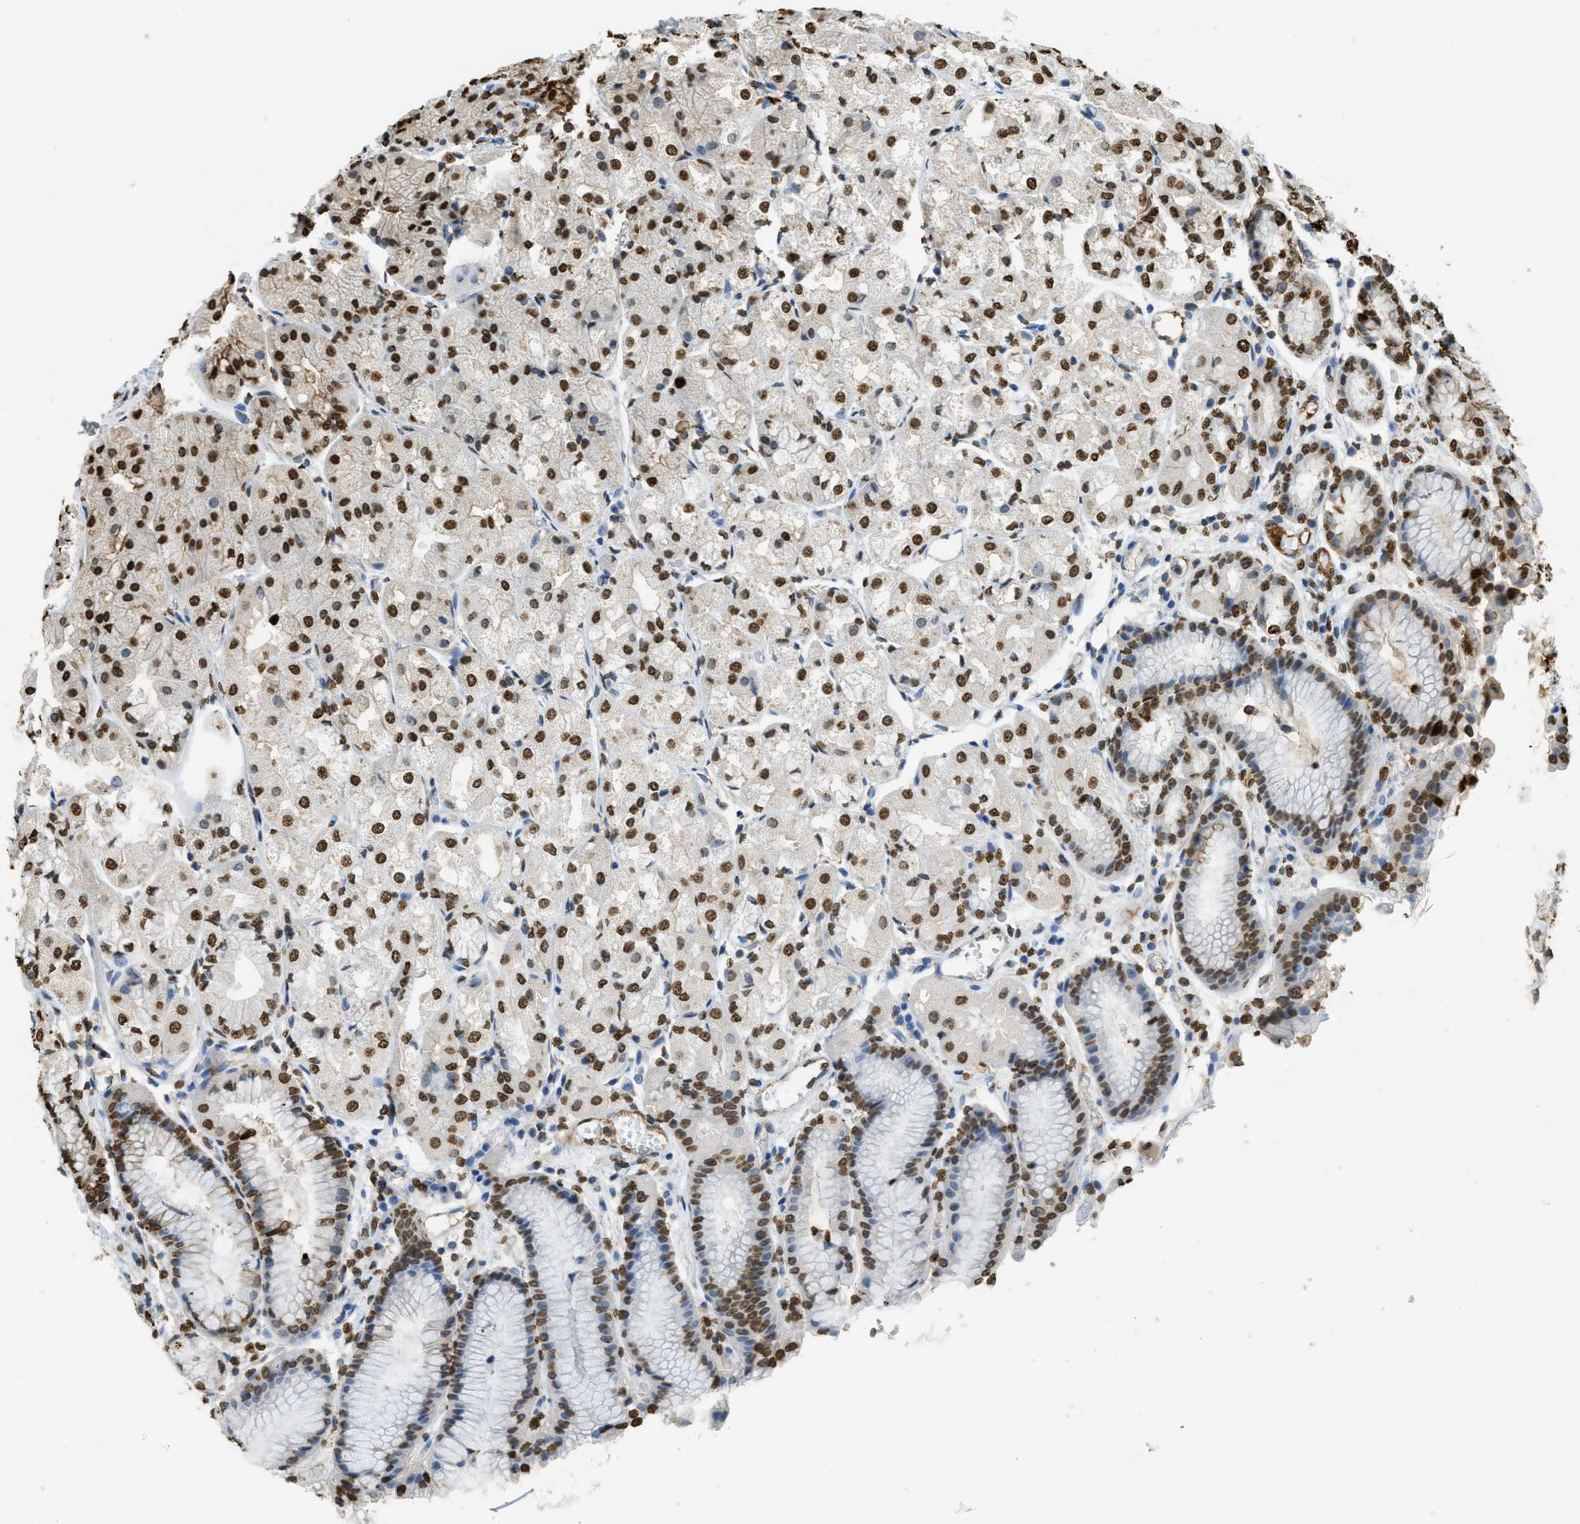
{"staining": {"intensity": "strong", "quantity": "25%-75%", "location": "cytoplasmic/membranous,nuclear"}, "tissue": "stomach", "cell_type": "Glandular cells", "image_type": "normal", "snomed": [{"axis": "morphology", "description": "Normal tissue, NOS"}, {"axis": "topography", "description": "Stomach, upper"}], "caption": "Strong cytoplasmic/membranous,nuclear positivity is present in approximately 25%-75% of glandular cells in benign stomach. The staining is performed using DAB brown chromogen to label protein expression. The nuclei are counter-stained blue using hematoxylin.", "gene": "NR5A2", "patient": {"sex": "male", "age": 72}}